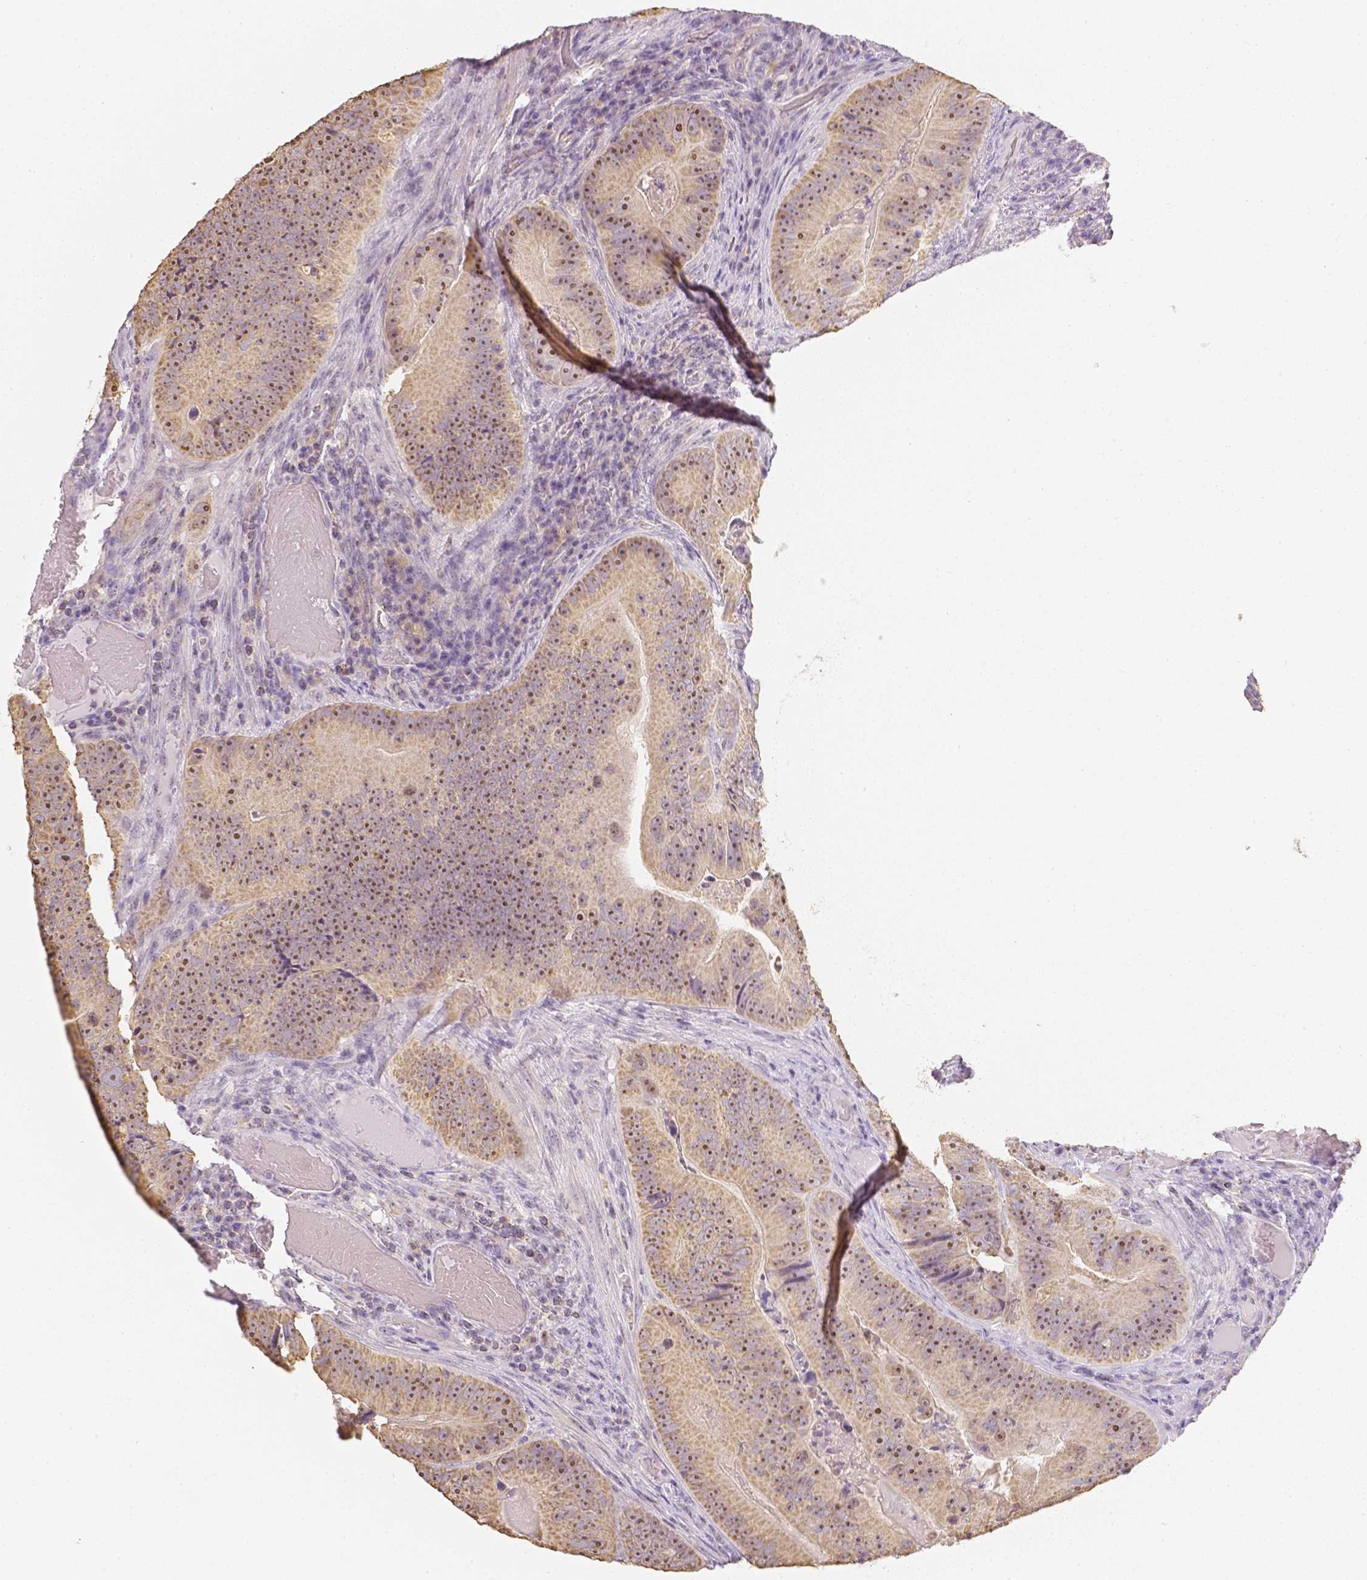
{"staining": {"intensity": "moderate", "quantity": ">75%", "location": "cytoplasmic/membranous,nuclear"}, "tissue": "colorectal cancer", "cell_type": "Tumor cells", "image_type": "cancer", "snomed": [{"axis": "morphology", "description": "Adenocarcinoma, NOS"}, {"axis": "topography", "description": "Colon"}], "caption": "Human colorectal adenocarcinoma stained for a protein (brown) shows moderate cytoplasmic/membranous and nuclear positive staining in approximately >75% of tumor cells.", "gene": "NVL", "patient": {"sex": "female", "age": 86}}